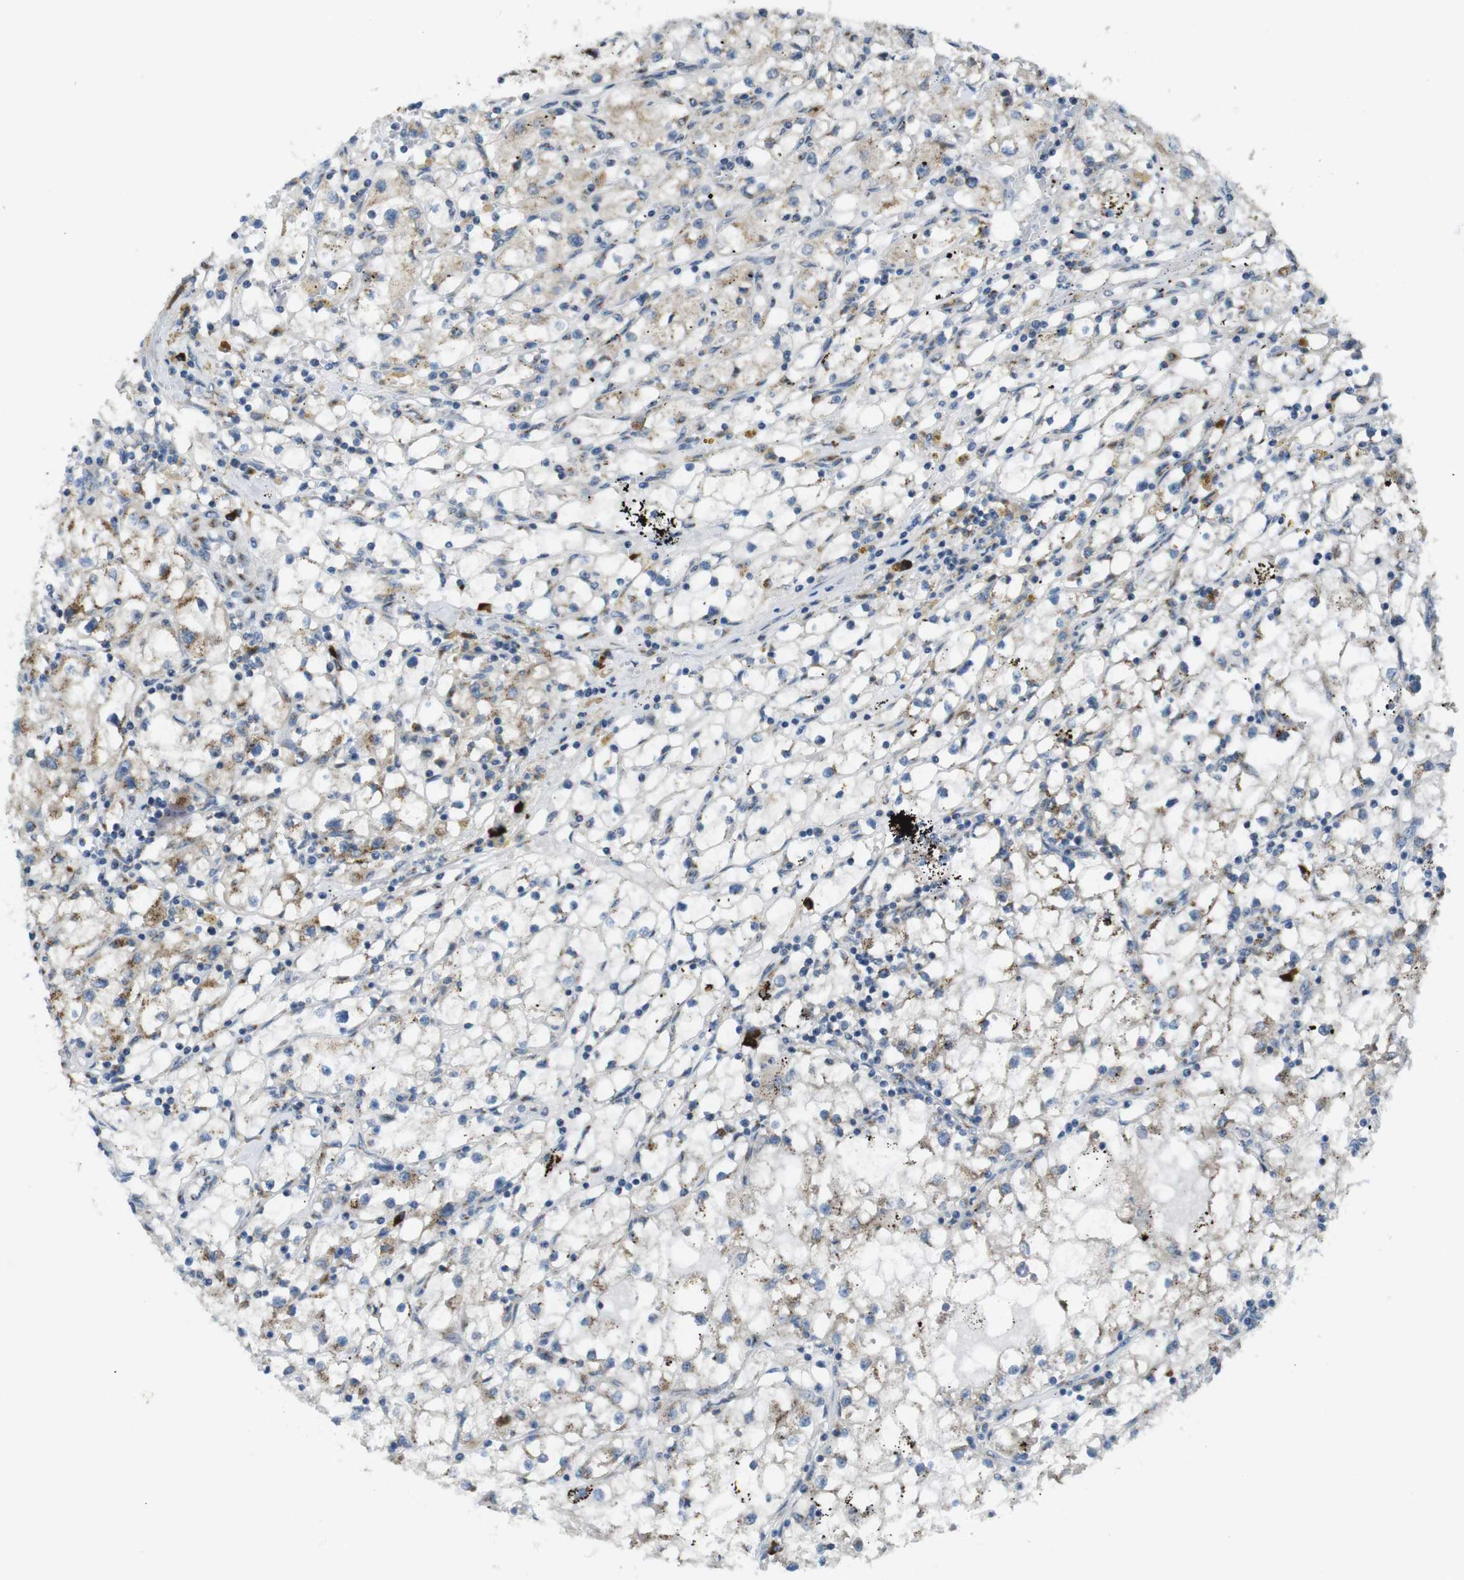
{"staining": {"intensity": "weak", "quantity": ">75%", "location": "cytoplasmic/membranous"}, "tissue": "renal cancer", "cell_type": "Tumor cells", "image_type": "cancer", "snomed": [{"axis": "morphology", "description": "Adenocarcinoma, NOS"}, {"axis": "topography", "description": "Kidney"}], "caption": "This is an image of immunohistochemistry staining of renal adenocarcinoma, which shows weak positivity in the cytoplasmic/membranous of tumor cells.", "gene": "ZFPL1", "patient": {"sex": "male", "age": 56}}